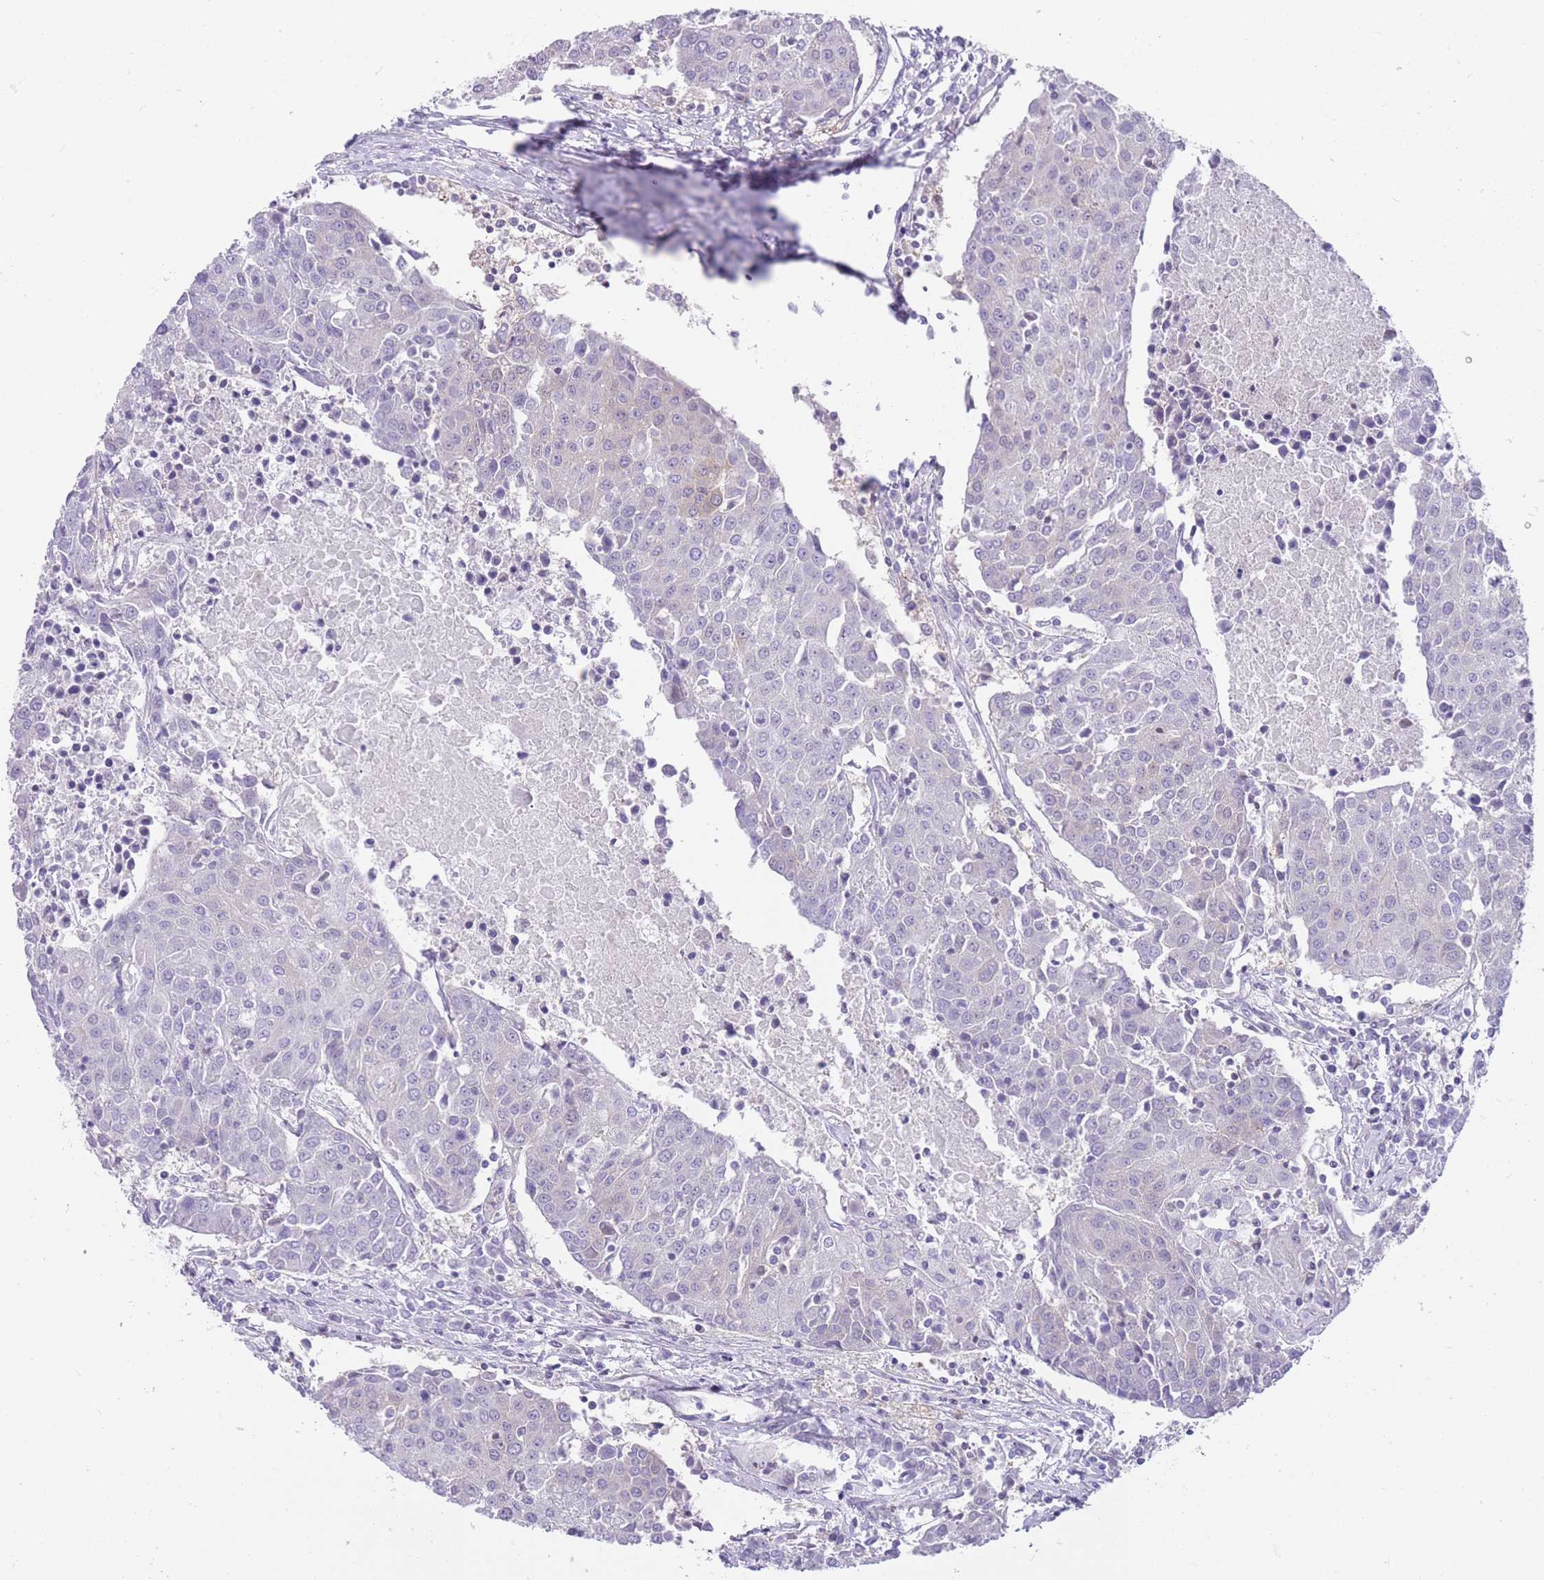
{"staining": {"intensity": "negative", "quantity": "none", "location": "none"}, "tissue": "urothelial cancer", "cell_type": "Tumor cells", "image_type": "cancer", "snomed": [{"axis": "morphology", "description": "Urothelial carcinoma, High grade"}, {"axis": "topography", "description": "Urinary bladder"}], "caption": "IHC micrograph of neoplastic tissue: human urothelial carcinoma (high-grade) stained with DAB (3,3'-diaminobenzidine) reveals no significant protein positivity in tumor cells.", "gene": "OR11H12", "patient": {"sex": "female", "age": 85}}